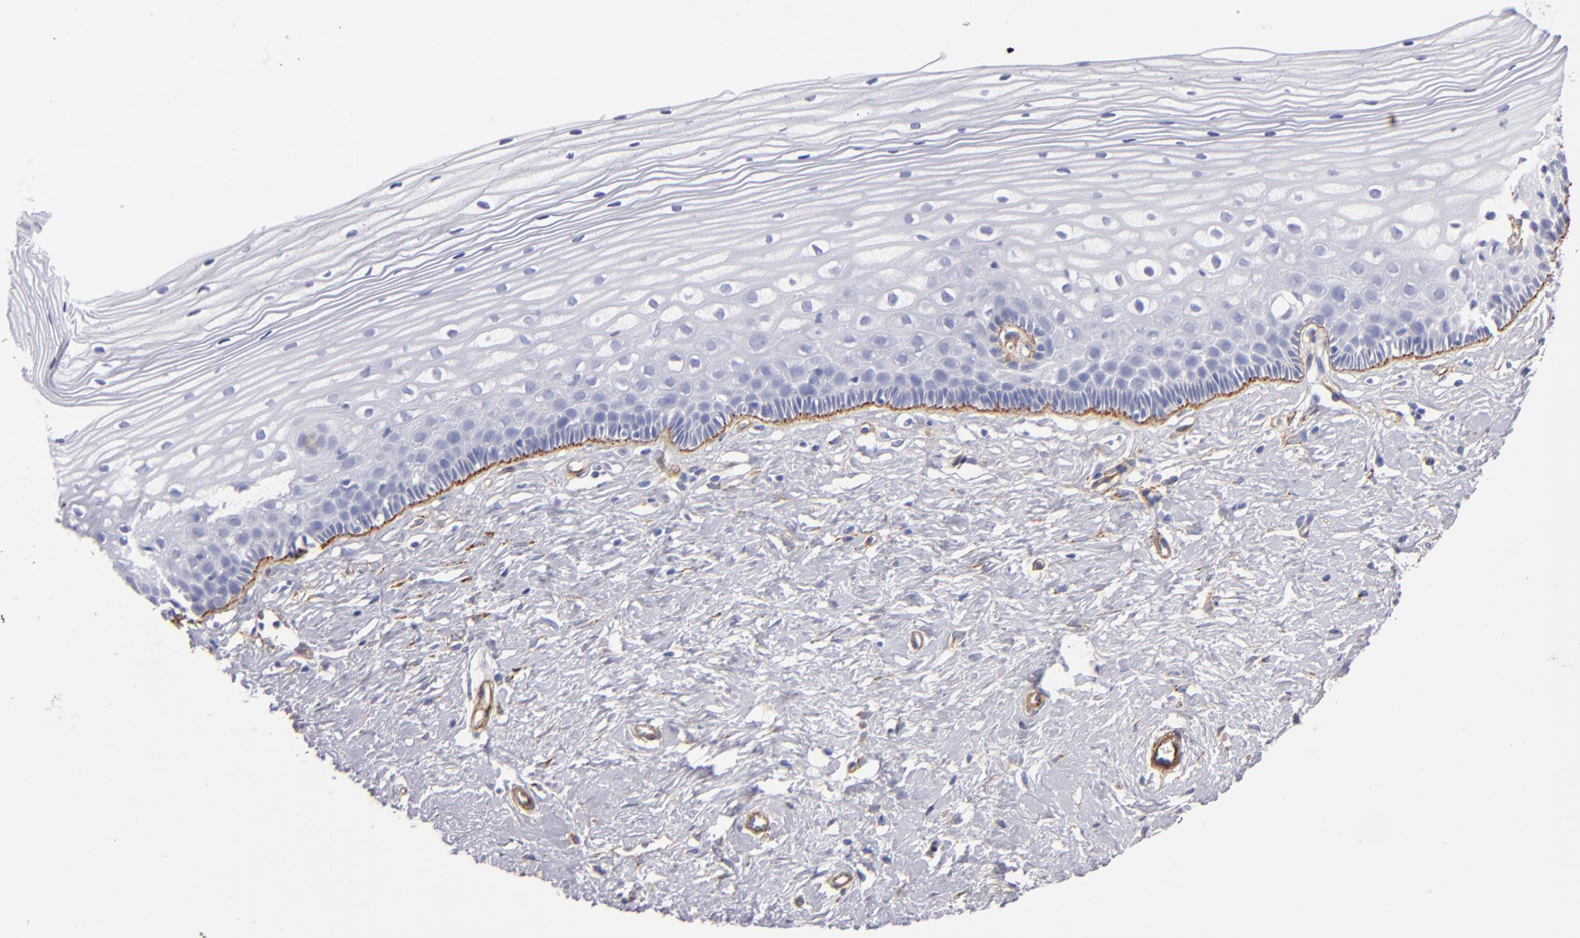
{"staining": {"intensity": "negative", "quantity": "none", "location": "none"}, "tissue": "cervix", "cell_type": "Glandular cells", "image_type": "normal", "snomed": [{"axis": "morphology", "description": "Normal tissue, NOS"}, {"axis": "topography", "description": "Cervix"}], "caption": "Glandular cells show no significant protein expression in benign cervix. (Brightfield microscopy of DAB (3,3'-diaminobenzidine) IHC at high magnification).", "gene": "LAMC1", "patient": {"sex": "female", "age": 40}}